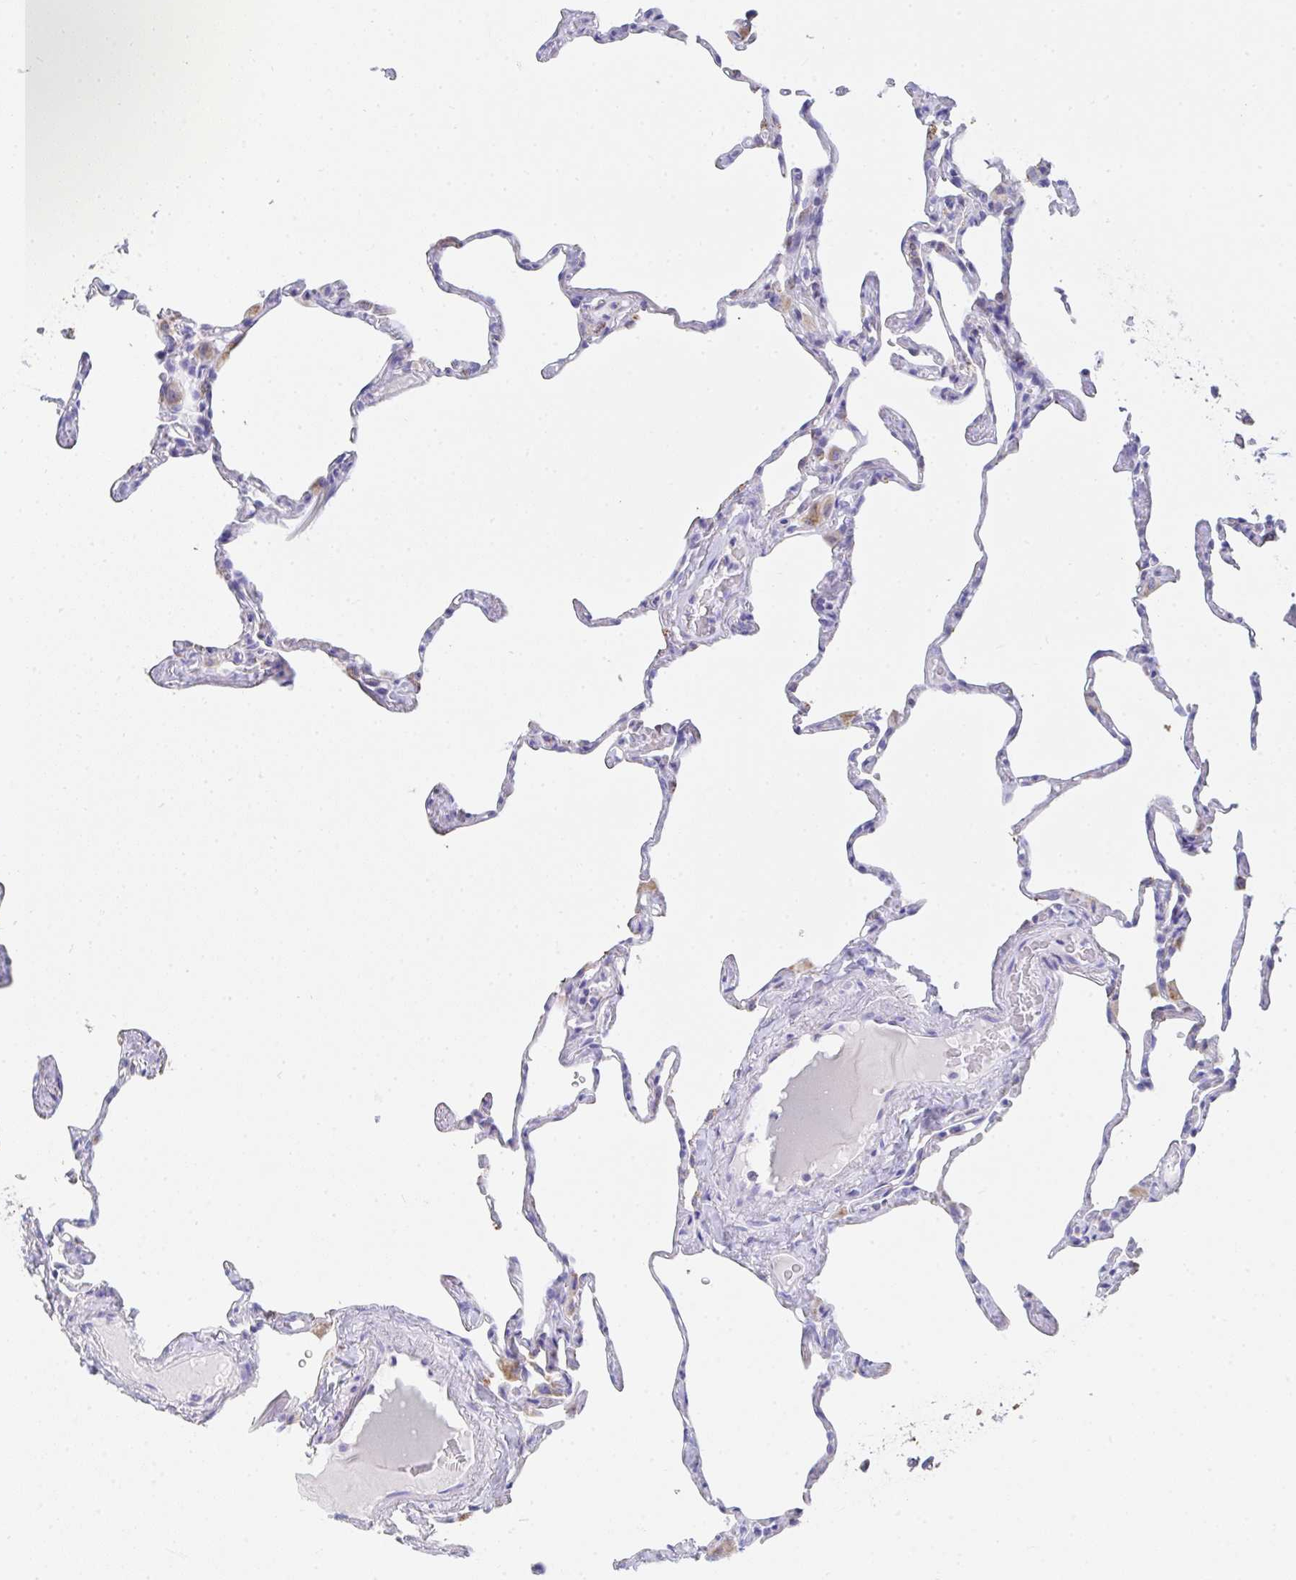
{"staining": {"intensity": "negative", "quantity": "none", "location": "none"}, "tissue": "lung", "cell_type": "Alveolar cells", "image_type": "normal", "snomed": [{"axis": "morphology", "description": "Normal tissue, NOS"}, {"axis": "topography", "description": "Lung"}], "caption": "High magnification brightfield microscopy of benign lung stained with DAB (3,3'-diaminobenzidine) (brown) and counterstained with hematoxylin (blue): alveolar cells show no significant expression.", "gene": "AIFM1", "patient": {"sex": "male", "age": 65}}